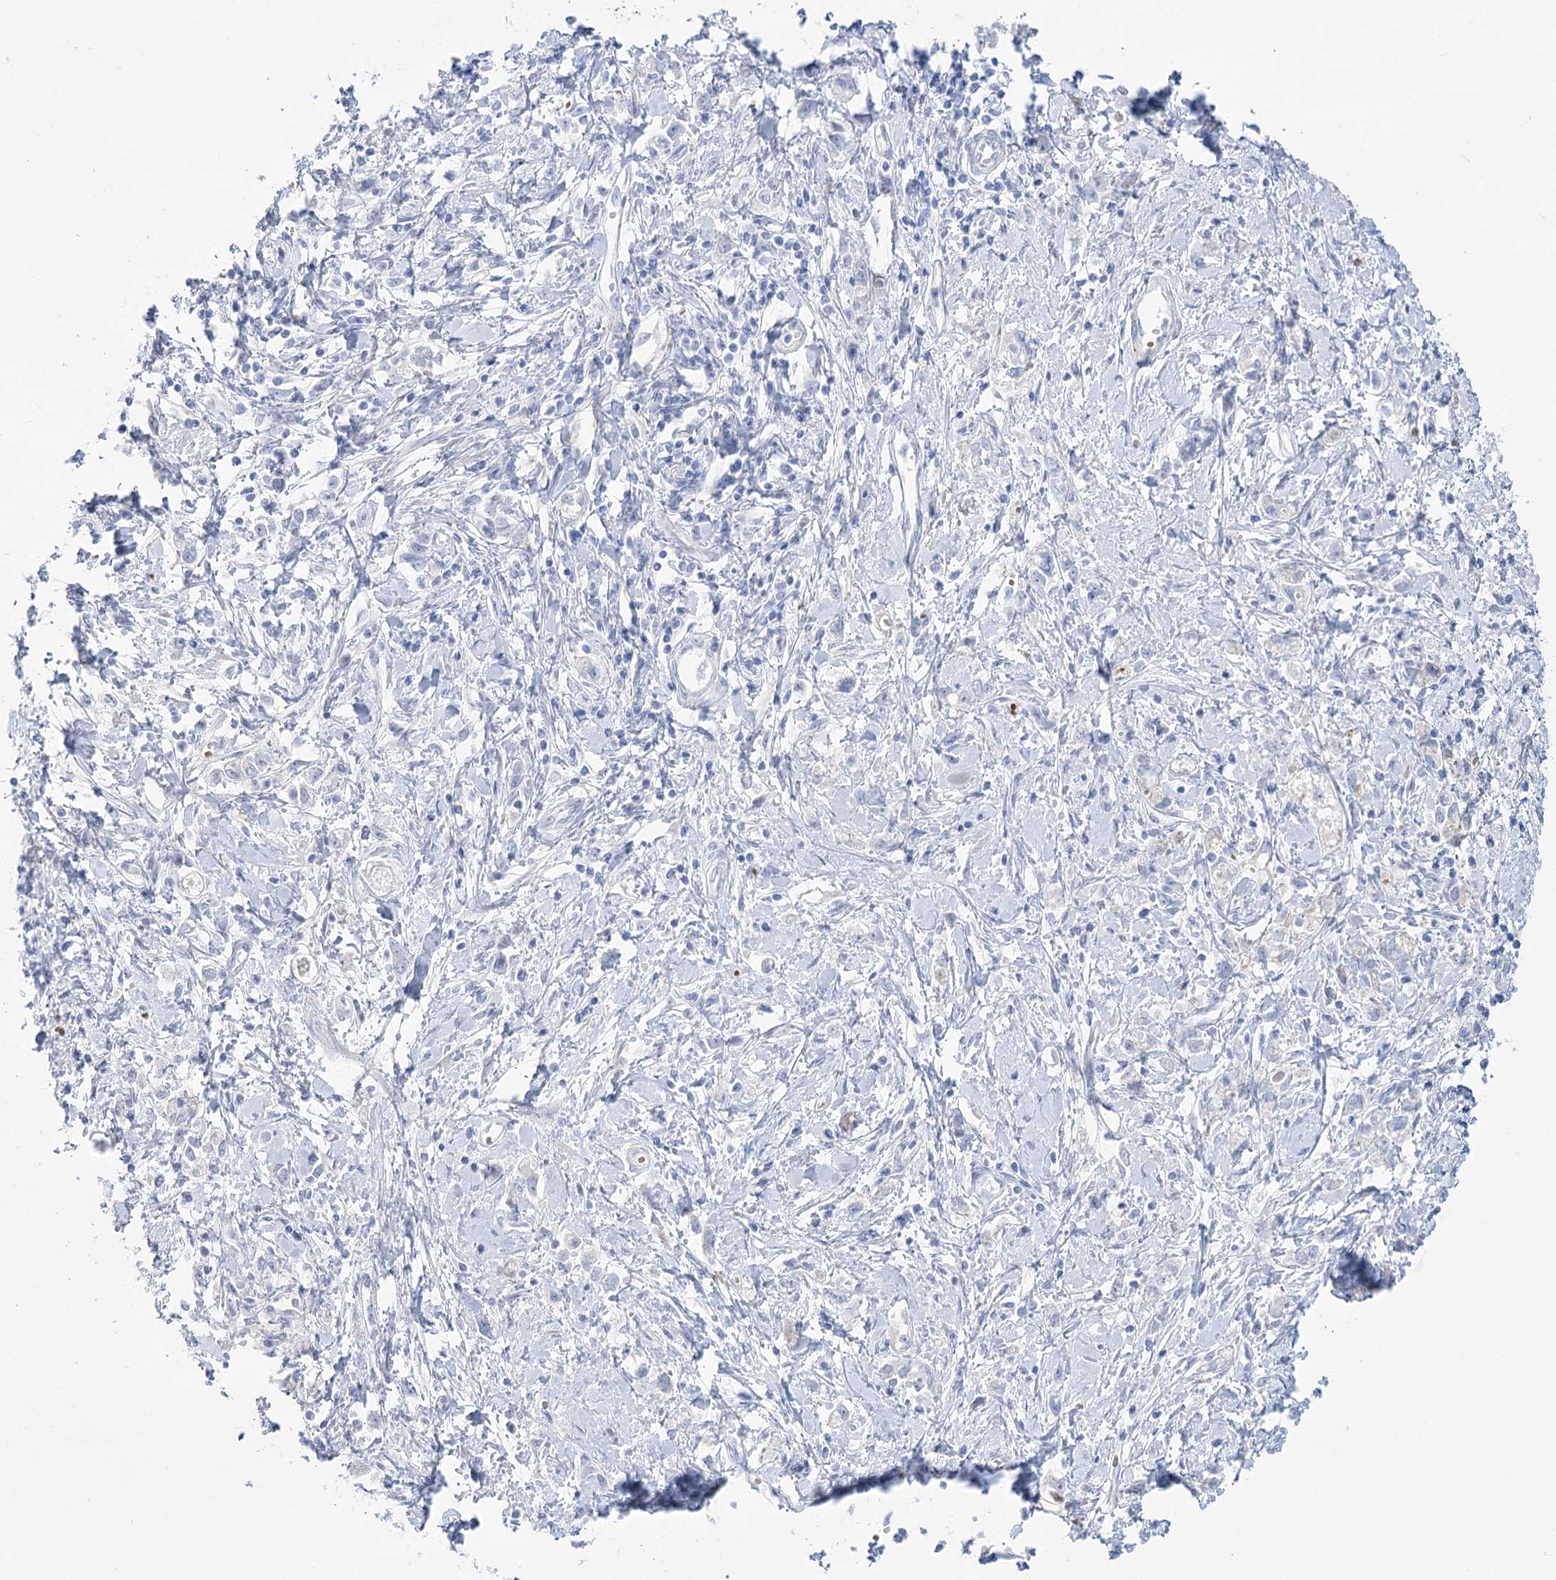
{"staining": {"intensity": "negative", "quantity": "none", "location": "none"}, "tissue": "stomach cancer", "cell_type": "Tumor cells", "image_type": "cancer", "snomed": [{"axis": "morphology", "description": "Adenocarcinoma, NOS"}, {"axis": "topography", "description": "Stomach"}], "caption": "This is an immunohistochemistry (IHC) image of stomach cancer (adenocarcinoma). There is no positivity in tumor cells.", "gene": "SIAE", "patient": {"sex": "female", "age": 76}}